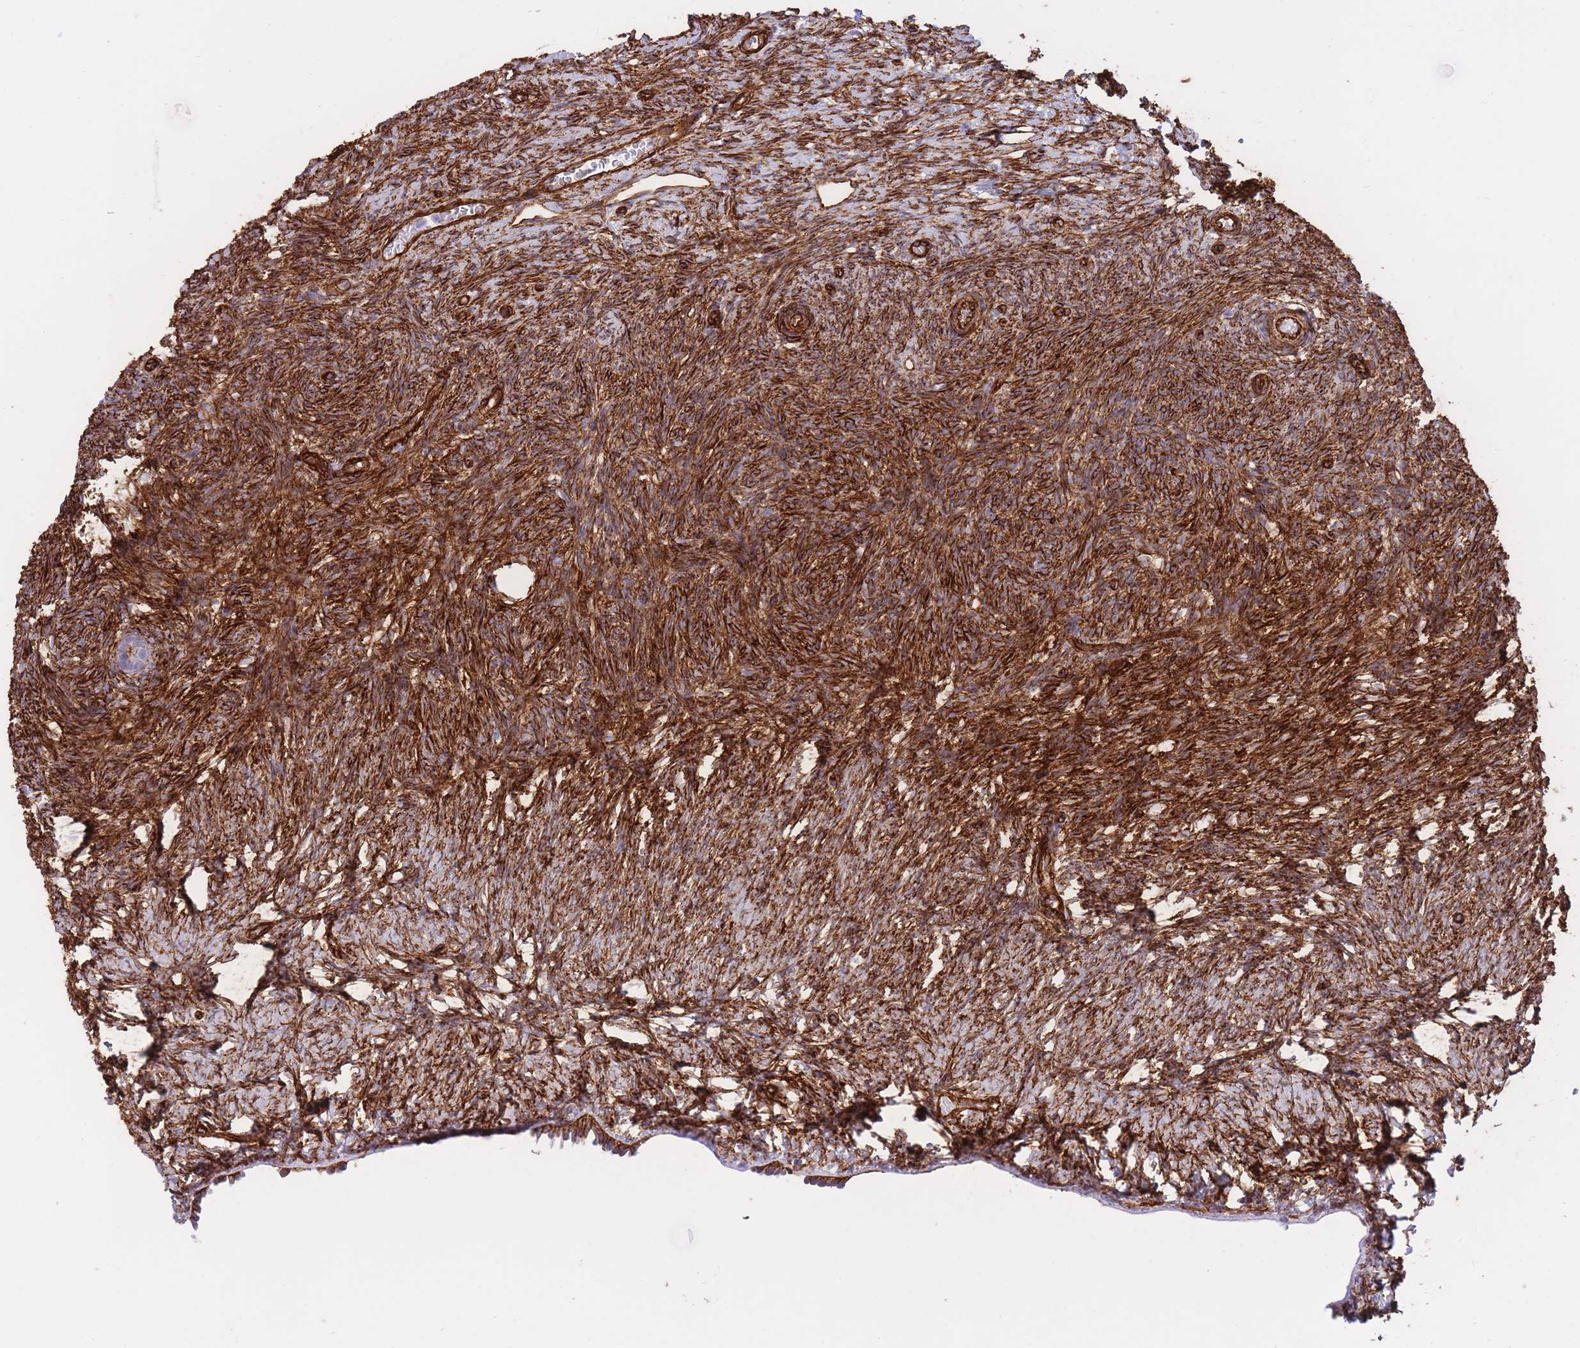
{"staining": {"intensity": "strong", "quantity": ">75%", "location": "cytoplasmic/membranous"}, "tissue": "ovary", "cell_type": "Ovarian stroma cells", "image_type": "normal", "snomed": [{"axis": "morphology", "description": "Normal tissue, NOS"}, {"axis": "topography", "description": "Ovary"}], "caption": "DAB immunohistochemical staining of unremarkable ovary exhibits strong cytoplasmic/membranous protein expression in approximately >75% of ovarian stroma cells.", "gene": "CAVIN1", "patient": {"sex": "female", "age": 39}}